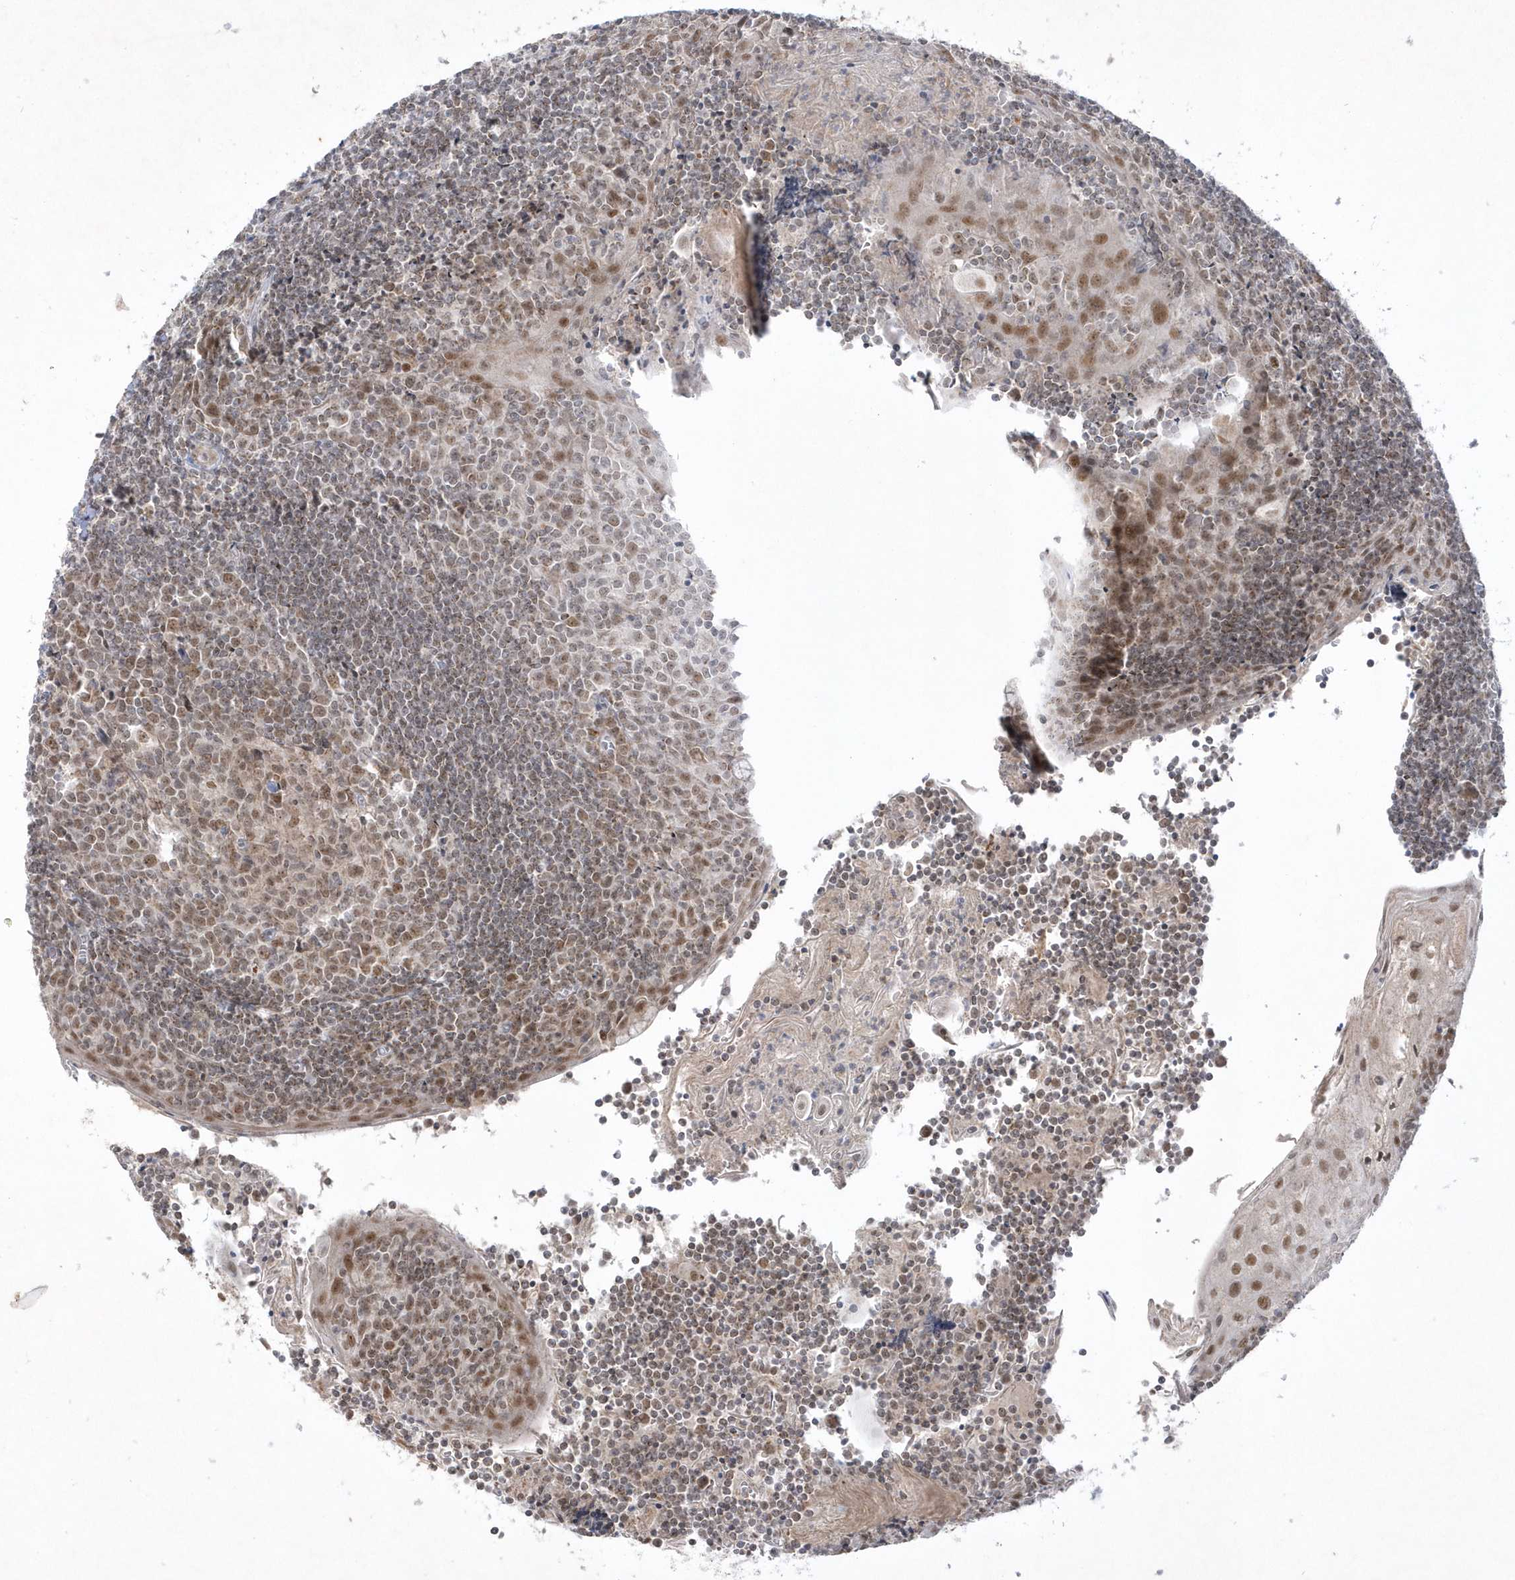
{"staining": {"intensity": "moderate", "quantity": ">75%", "location": "nuclear"}, "tissue": "tonsil", "cell_type": "Germinal center cells", "image_type": "normal", "snomed": [{"axis": "morphology", "description": "Normal tissue, NOS"}, {"axis": "topography", "description": "Tonsil"}], "caption": "This is a photomicrograph of IHC staining of normal tonsil, which shows moderate expression in the nuclear of germinal center cells.", "gene": "CPSF3", "patient": {"sex": "male", "age": 27}}